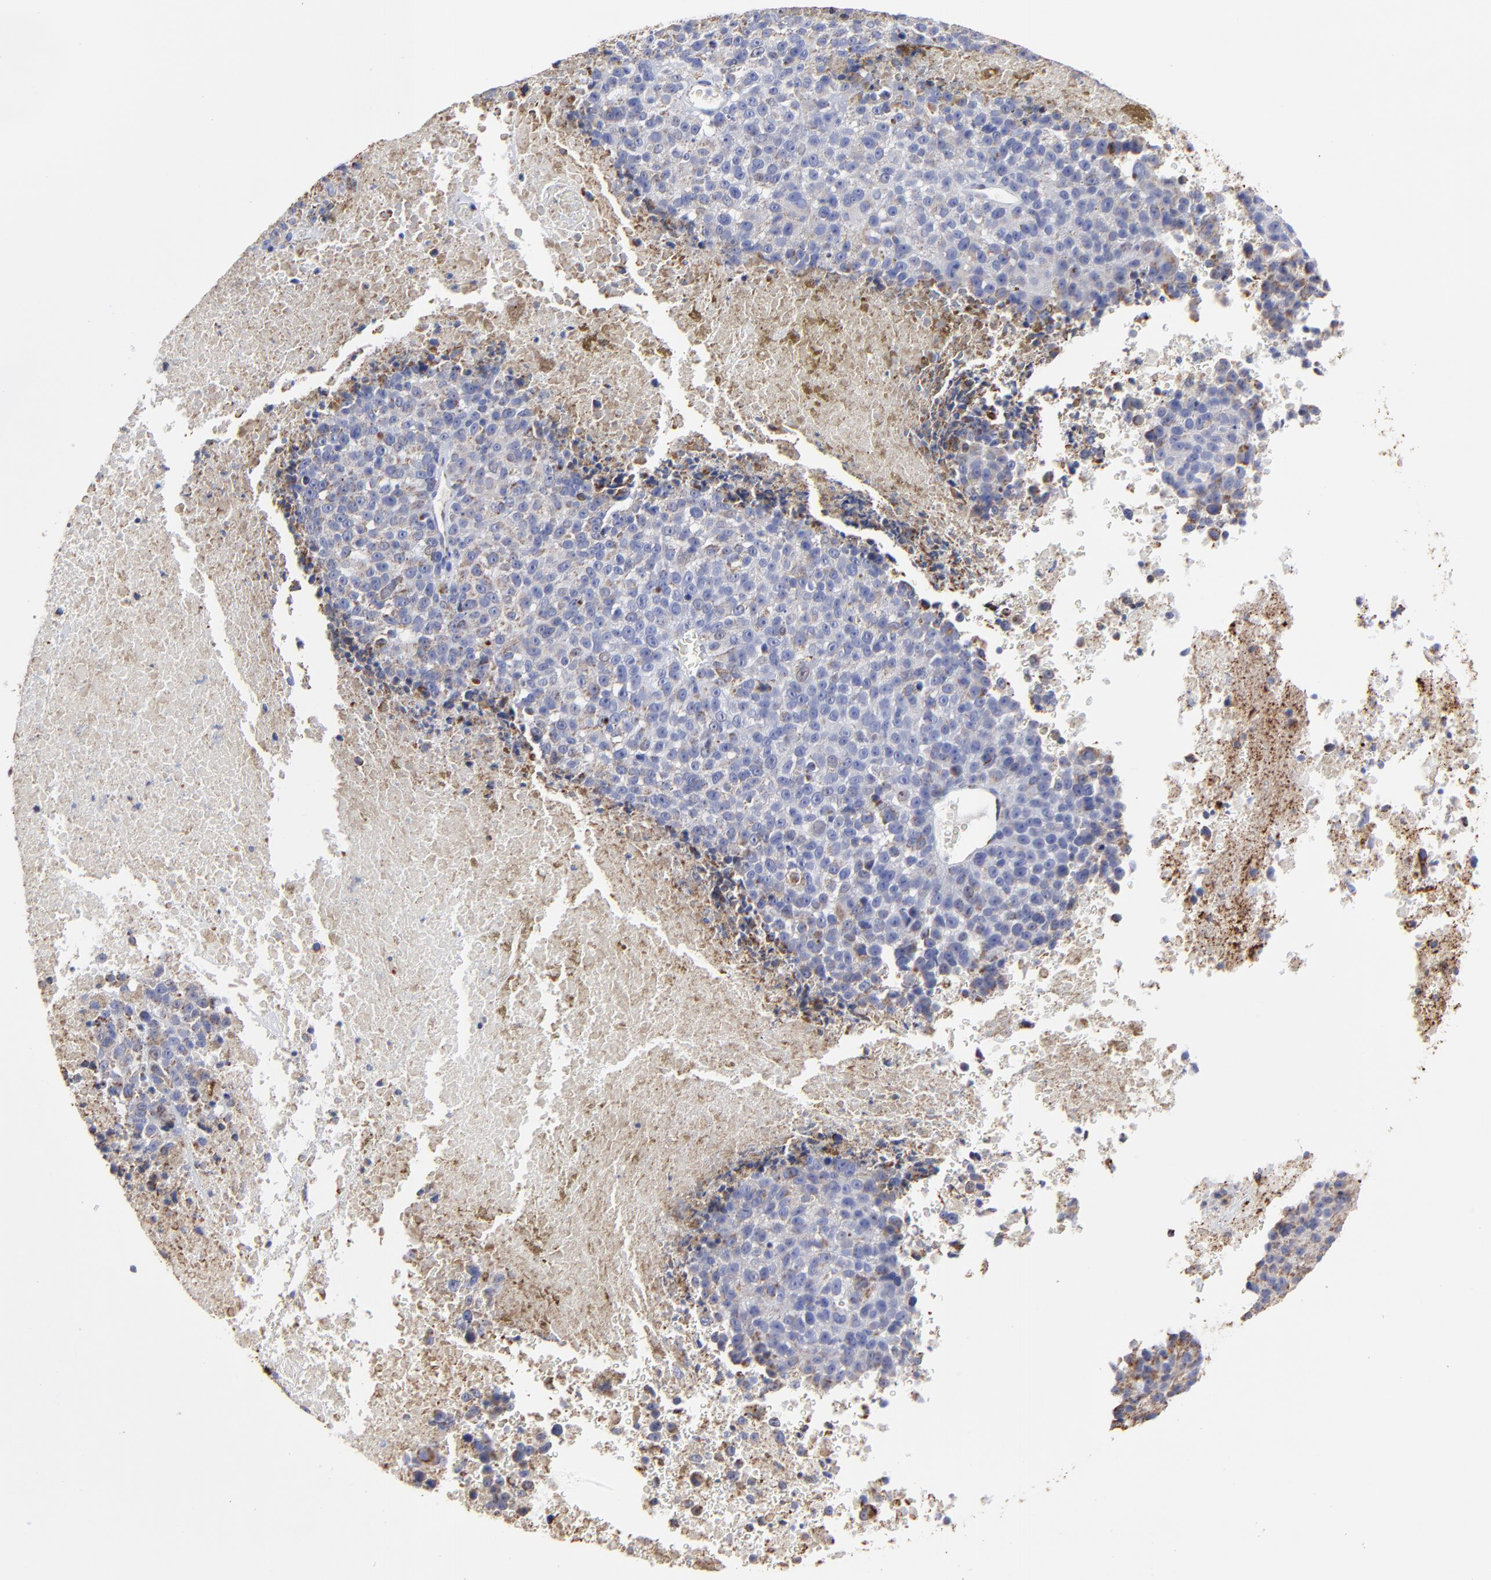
{"staining": {"intensity": "moderate", "quantity": "<25%", "location": "cytoplasmic/membranous"}, "tissue": "melanoma", "cell_type": "Tumor cells", "image_type": "cancer", "snomed": [{"axis": "morphology", "description": "Malignant melanoma, Metastatic site"}, {"axis": "topography", "description": "Cerebral cortex"}], "caption": "Immunohistochemistry image of neoplastic tissue: melanoma stained using IHC shows low levels of moderate protein expression localized specifically in the cytoplasmic/membranous of tumor cells, appearing as a cytoplasmic/membranous brown color.", "gene": "PINK1", "patient": {"sex": "female", "age": 52}}